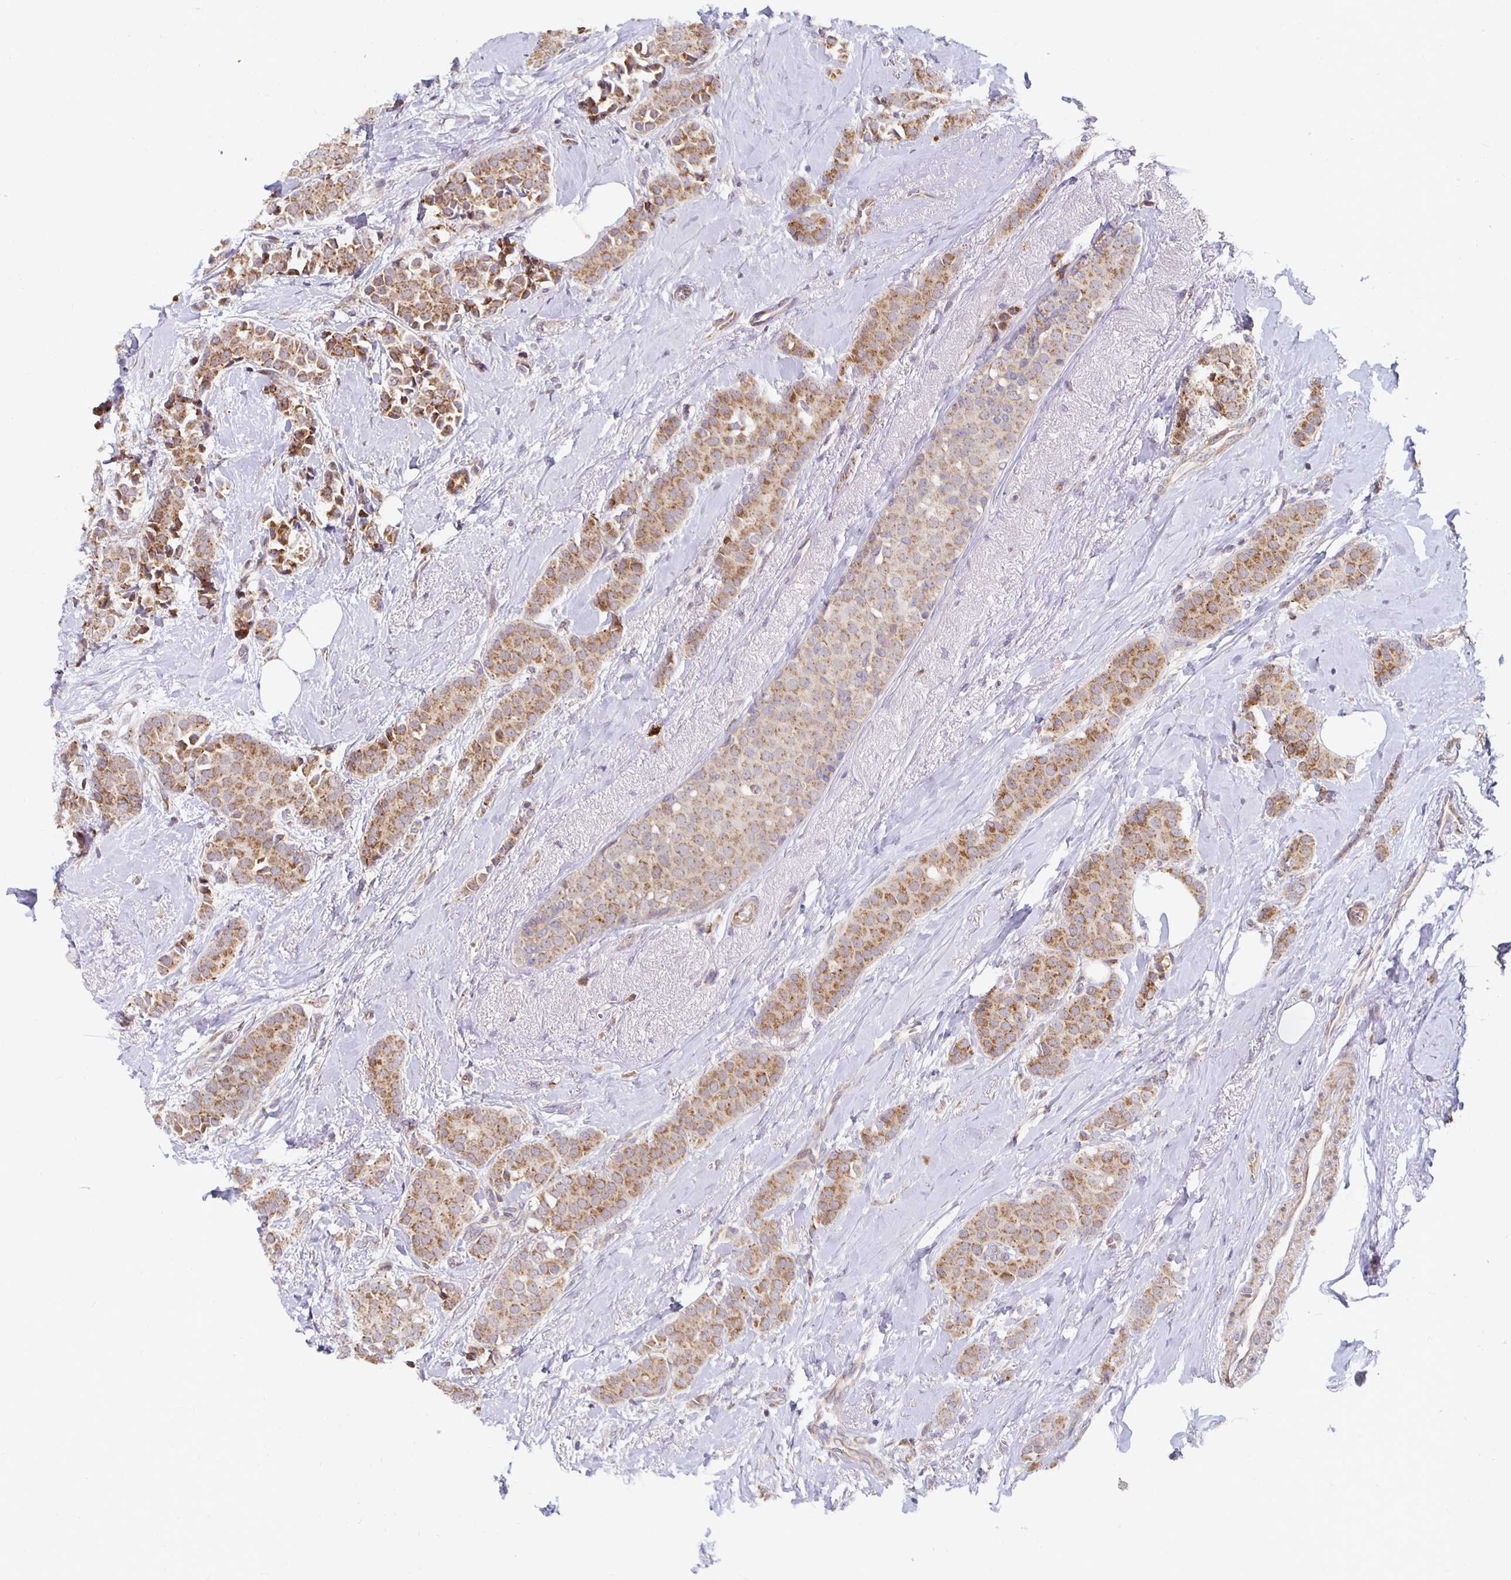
{"staining": {"intensity": "moderate", "quantity": ">75%", "location": "cytoplasmic/membranous"}, "tissue": "breast cancer", "cell_type": "Tumor cells", "image_type": "cancer", "snomed": [{"axis": "morphology", "description": "Duct carcinoma"}, {"axis": "topography", "description": "Breast"}], "caption": "A histopathology image of intraductal carcinoma (breast) stained for a protein reveals moderate cytoplasmic/membranous brown staining in tumor cells. (Stains: DAB in brown, nuclei in blue, Microscopy: brightfield microscopy at high magnification).", "gene": "MRPL28", "patient": {"sex": "female", "age": 79}}